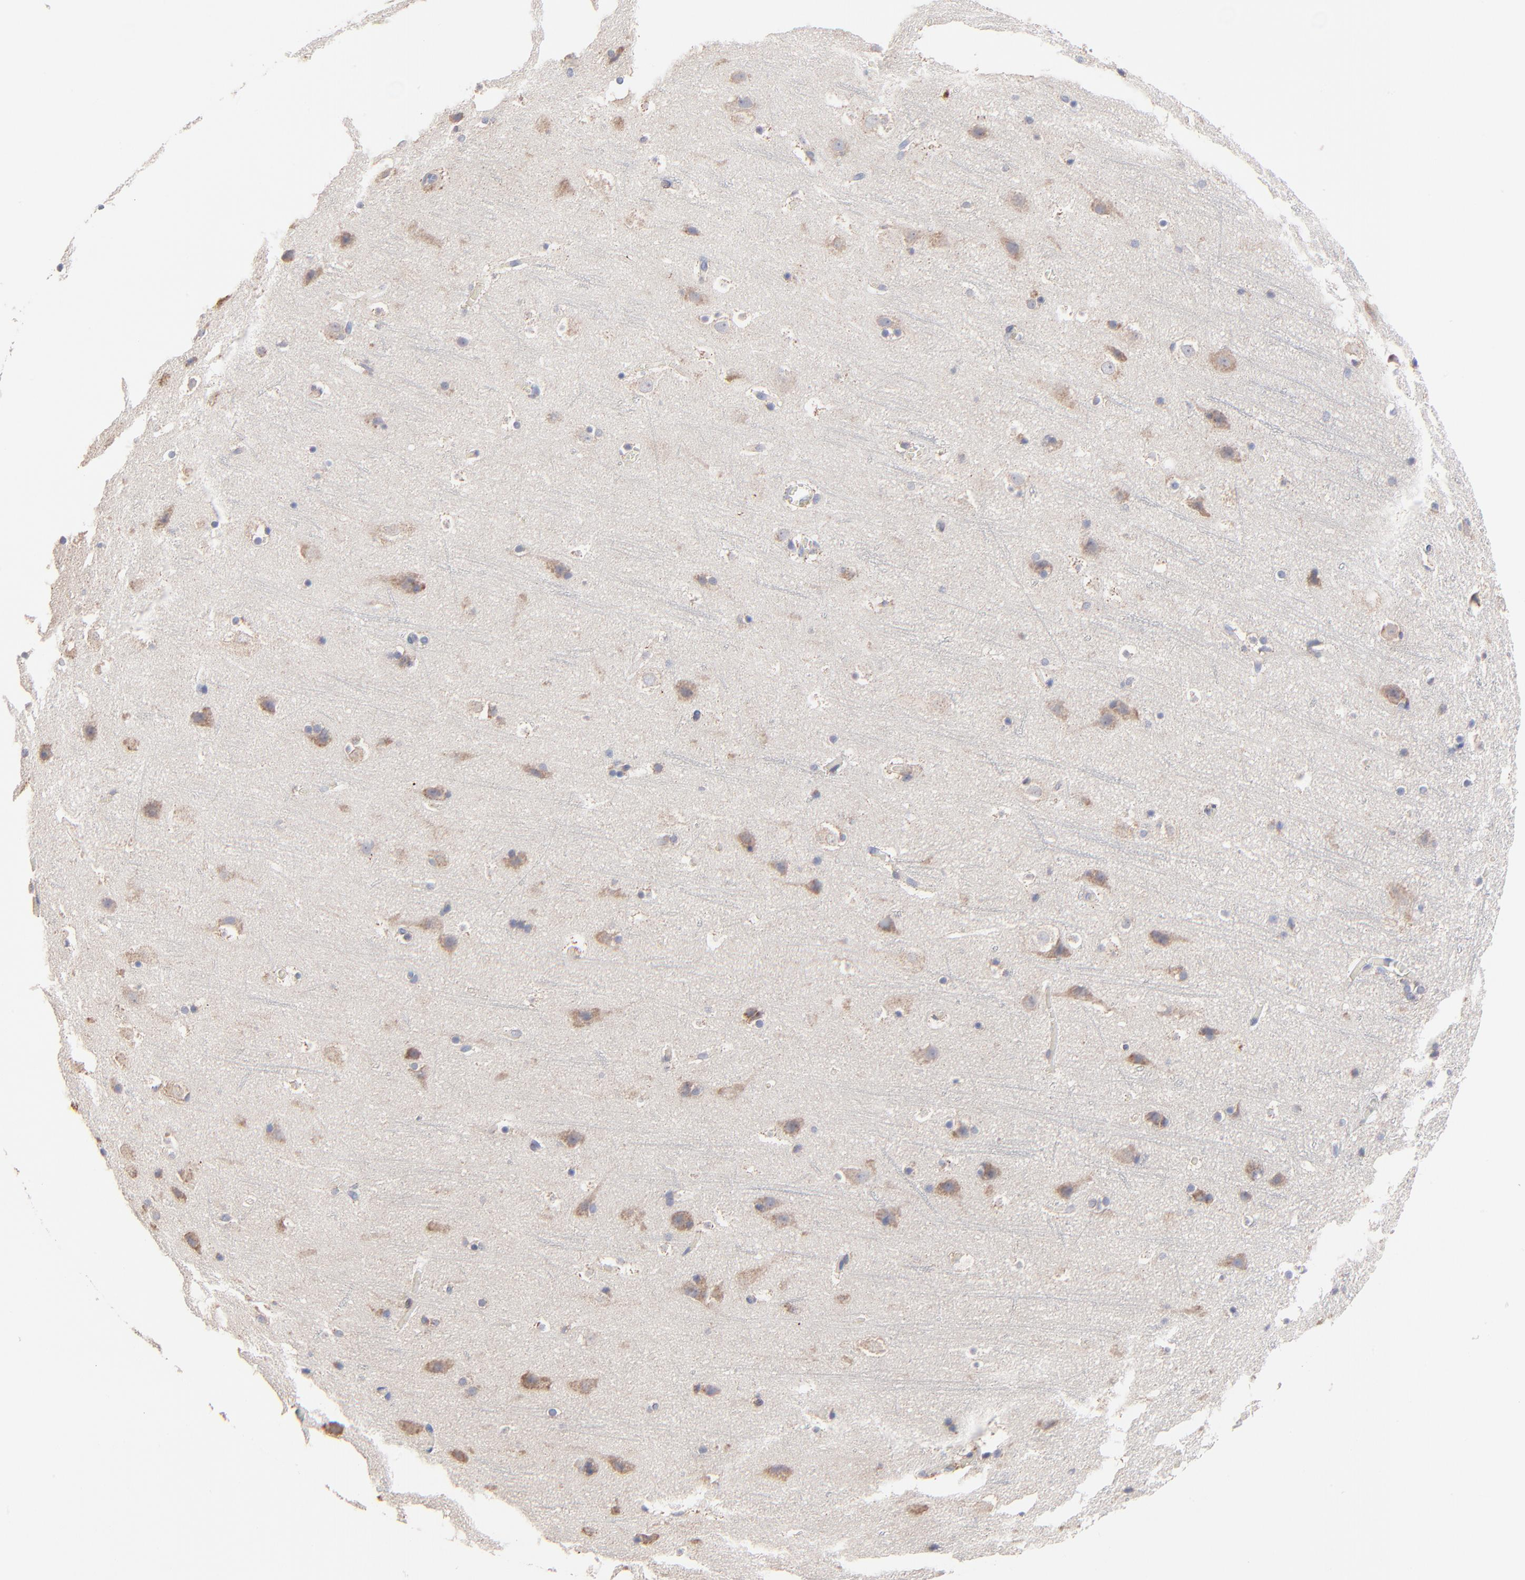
{"staining": {"intensity": "weak", "quantity": "25%-75%", "location": "cytoplasmic/membranous"}, "tissue": "cerebral cortex", "cell_type": "Endothelial cells", "image_type": "normal", "snomed": [{"axis": "morphology", "description": "Normal tissue, NOS"}, {"axis": "topography", "description": "Cerebral cortex"}], "caption": "Endothelial cells demonstrate weak cytoplasmic/membranous positivity in about 25%-75% of cells in unremarkable cerebral cortex.", "gene": "PPFIBP2", "patient": {"sex": "male", "age": 45}}